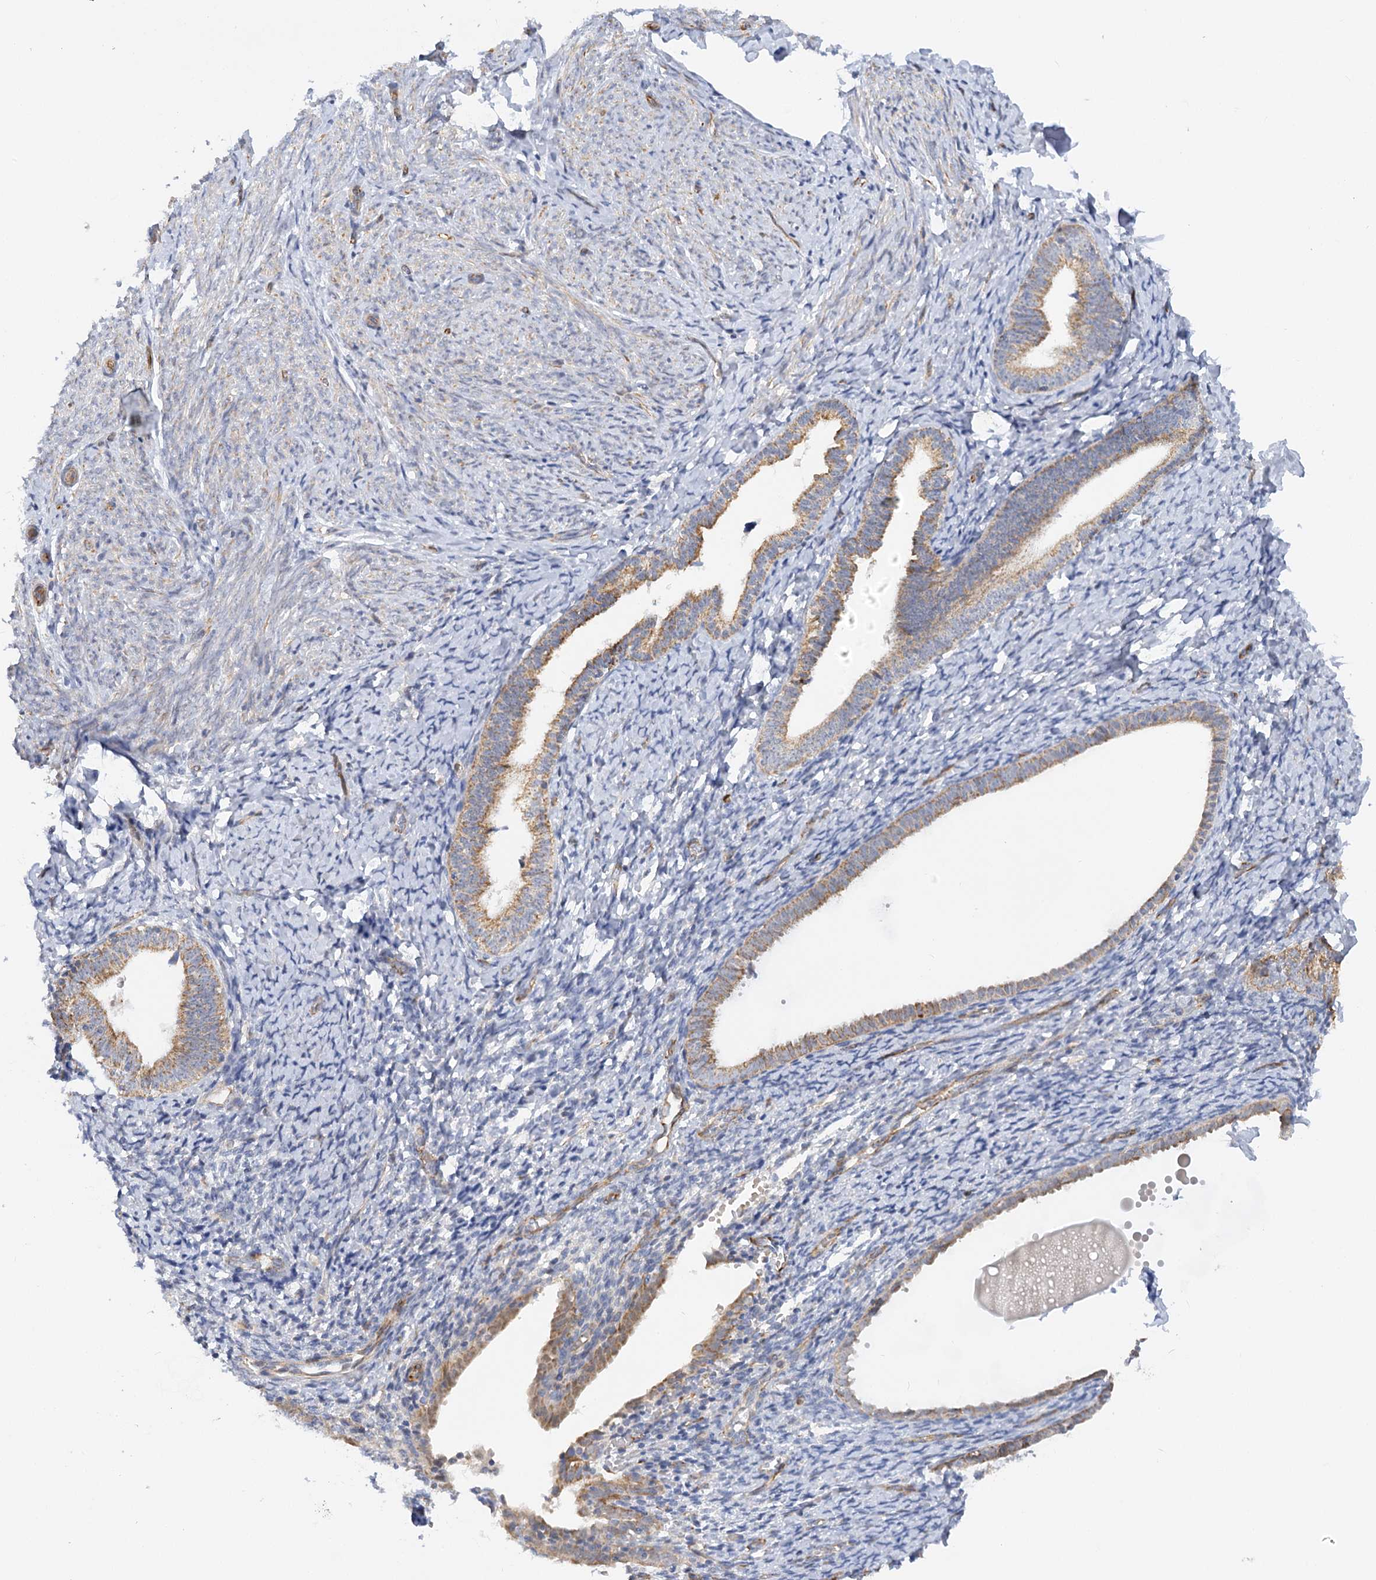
{"staining": {"intensity": "negative", "quantity": "none", "location": "none"}, "tissue": "endometrium", "cell_type": "Cells in endometrial stroma", "image_type": "normal", "snomed": [{"axis": "morphology", "description": "Normal tissue, NOS"}, {"axis": "topography", "description": "Endometrium"}], "caption": "The histopathology image demonstrates no staining of cells in endometrial stroma in normal endometrium. The staining is performed using DAB (3,3'-diaminobenzidine) brown chromogen with nuclei counter-stained in using hematoxylin.", "gene": "NELL2", "patient": {"sex": "female", "age": 72}}